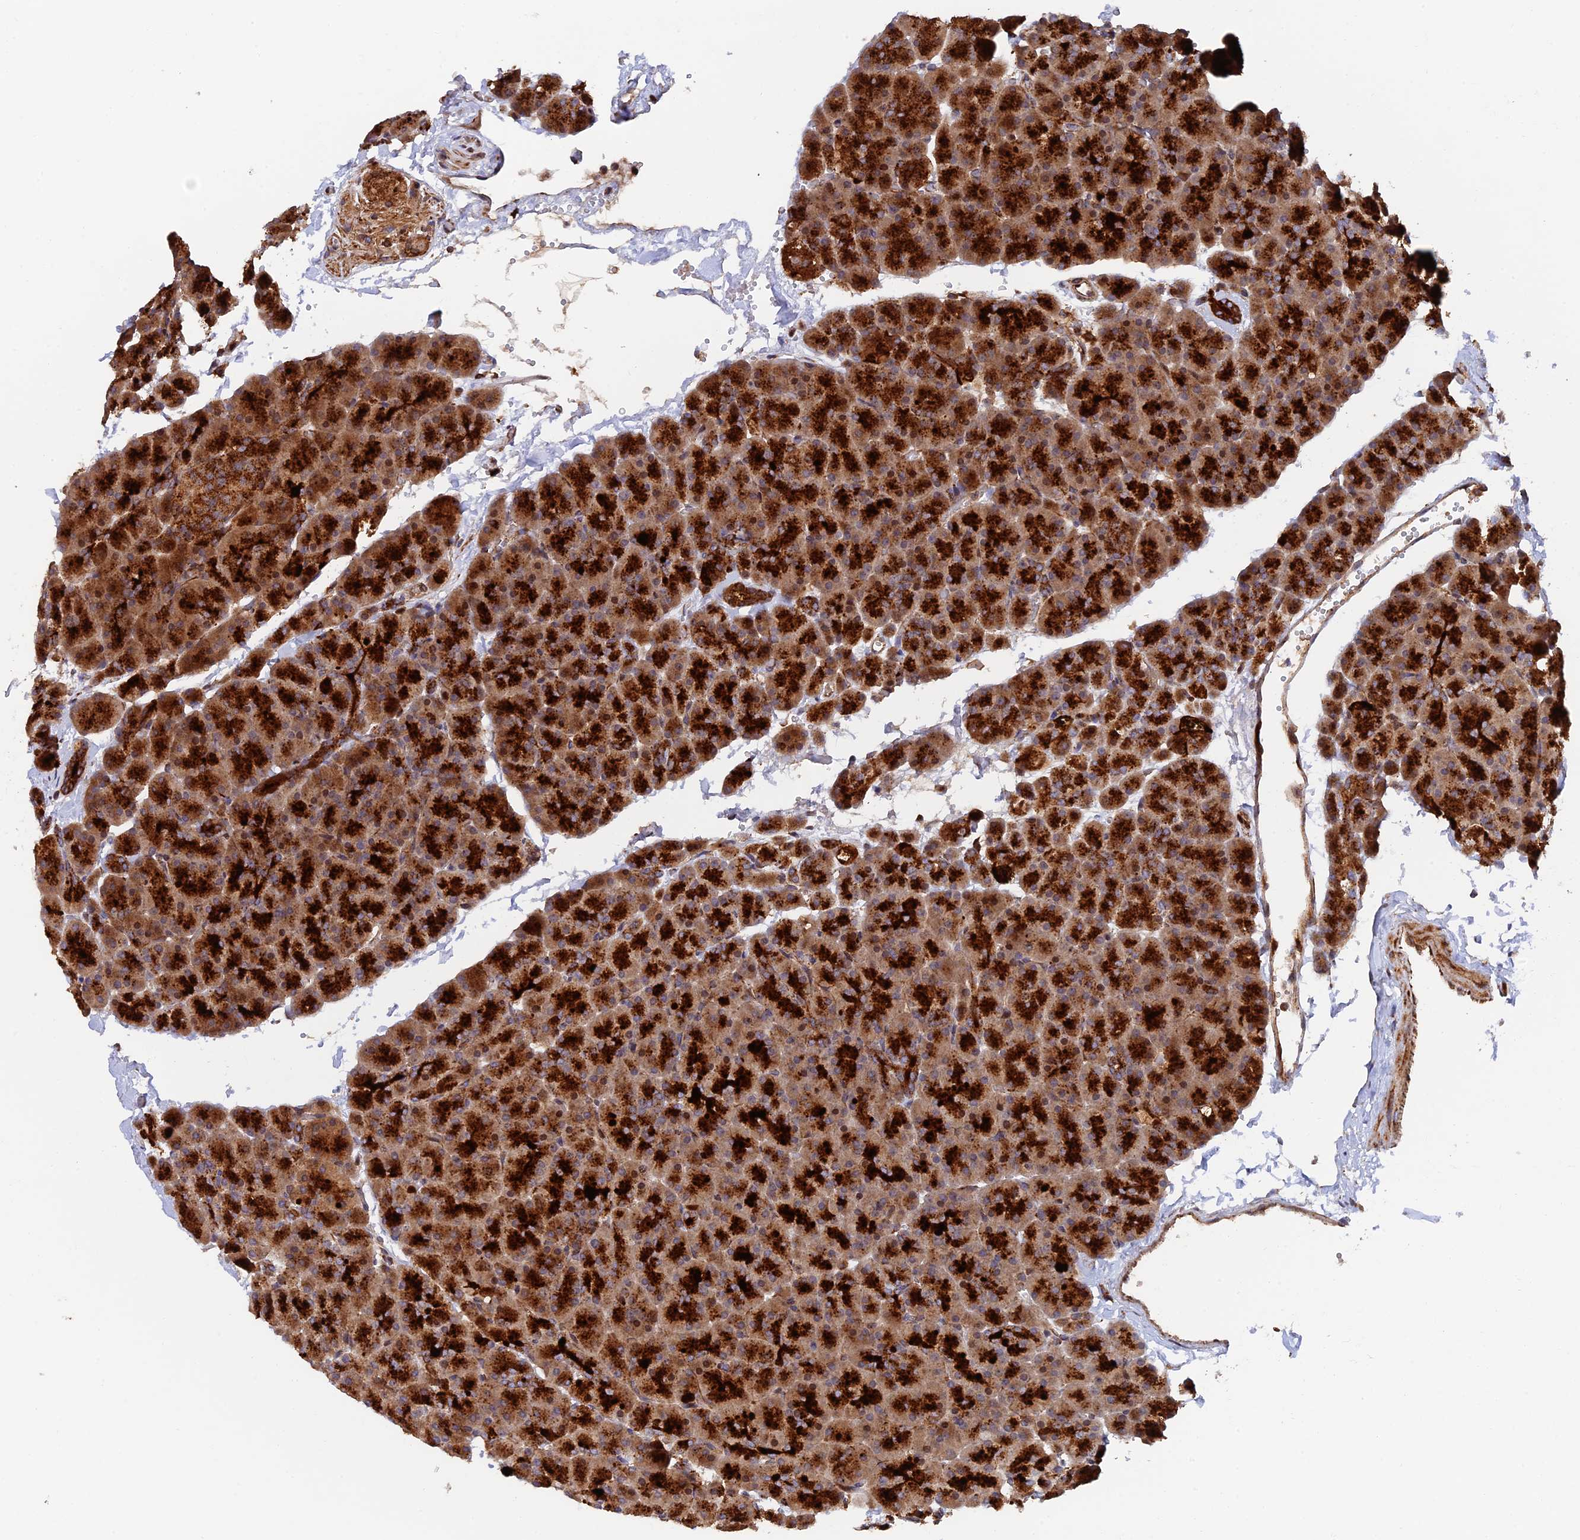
{"staining": {"intensity": "strong", "quantity": ">75%", "location": "cytoplasmic/membranous"}, "tissue": "pancreas", "cell_type": "Exocrine glandular cells", "image_type": "normal", "snomed": [{"axis": "morphology", "description": "Normal tissue, NOS"}, {"axis": "topography", "description": "Pancreas"}], "caption": "Pancreas stained with immunohistochemistry (IHC) demonstrates strong cytoplasmic/membranous staining in approximately >75% of exocrine glandular cells.", "gene": "PPP2R3C", "patient": {"sex": "male", "age": 36}}